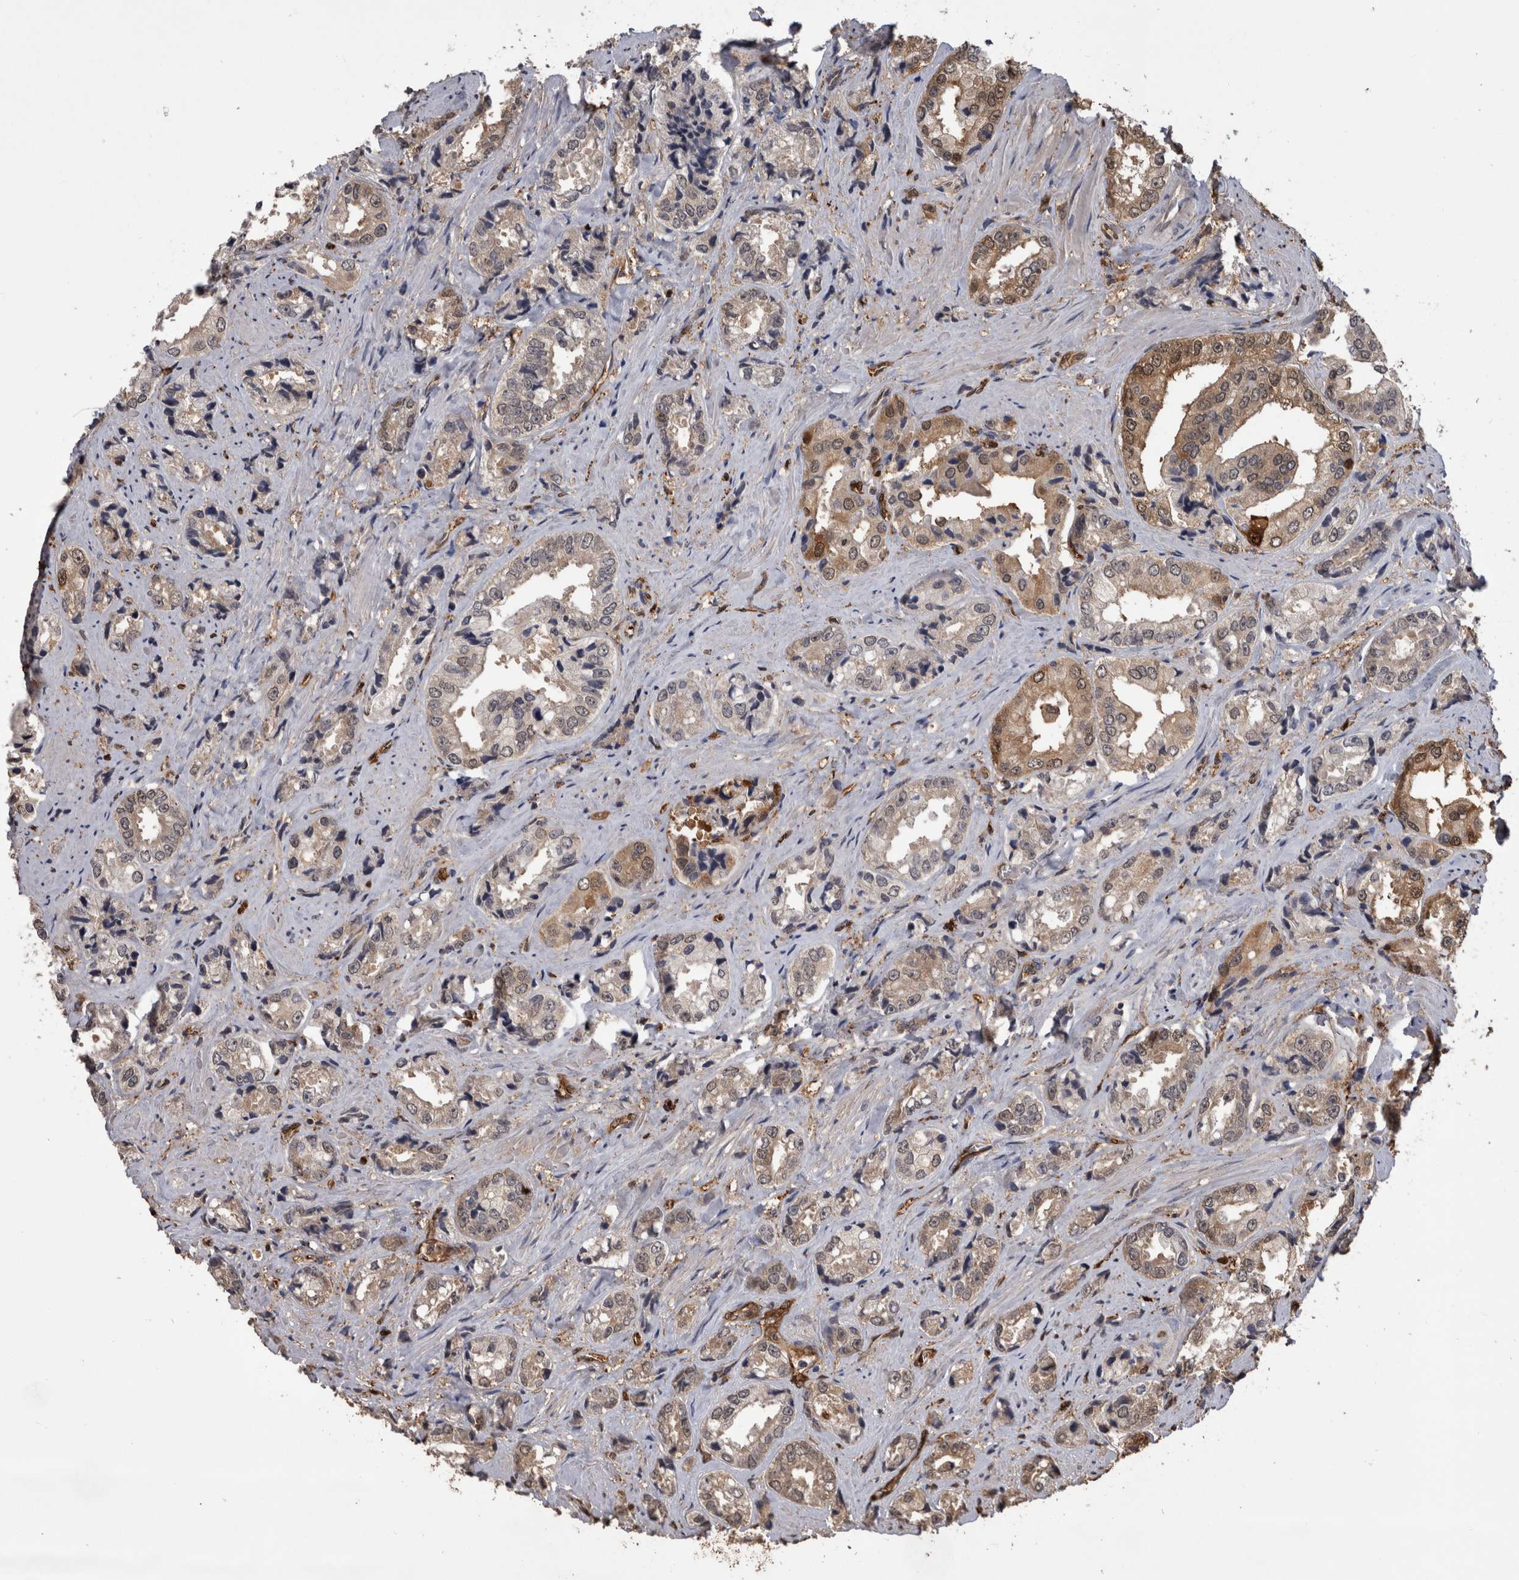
{"staining": {"intensity": "moderate", "quantity": "25%-75%", "location": "cytoplasmic/membranous,nuclear"}, "tissue": "prostate cancer", "cell_type": "Tumor cells", "image_type": "cancer", "snomed": [{"axis": "morphology", "description": "Adenocarcinoma, High grade"}, {"axis": "topography", "description": "Prostate"}], "caption": "Brown immunohistochemical staining in human prostate cancer (adenocarcinoma (high-grade)) exhibits moderate cytoplasmic/membranous and nuclear expression in approximately 25%-75% of tumor cells.", "gene": "LXN", "patient": {"sex": "male", "age": 61}}